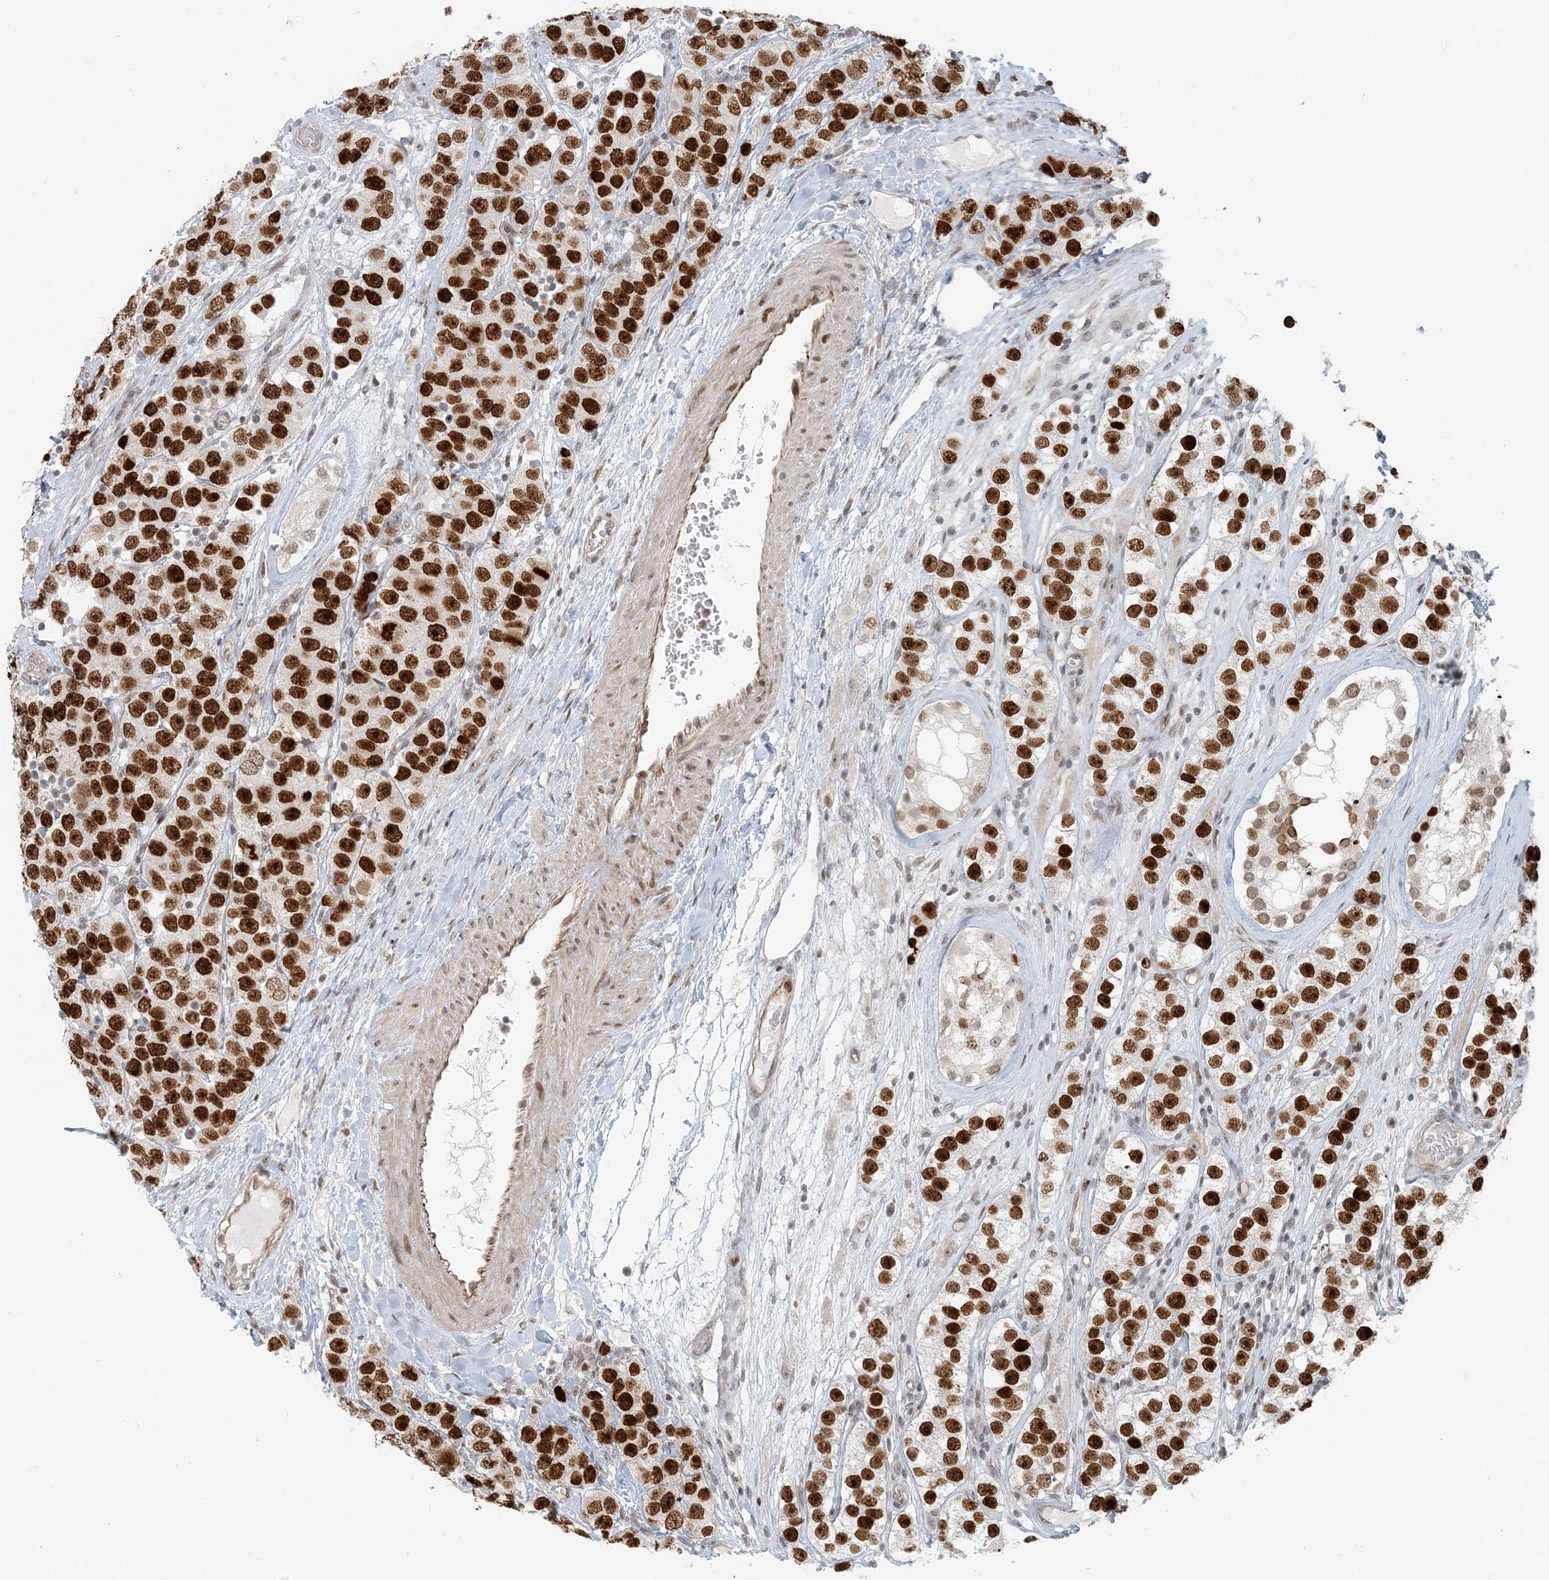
{"staining": {"intensity": "strong", "quantity": ">75%", "location": "nuclear"}, "tissue": "testis cancer", "cell_type": "Tumor cells", "image_type": "cancer", "snomed": [{"axis": "morphology", "description": "Seminoma, NOS"}, {"axis": "topography", "description": "Testis"}], "caption": "Protein staining of testis cancer (seminoma) tissue displays strong nuclear expression in about >75% of tumor cells.", "gene": "BAZ1B", "patient": {"sex": "male", "age": 28}}